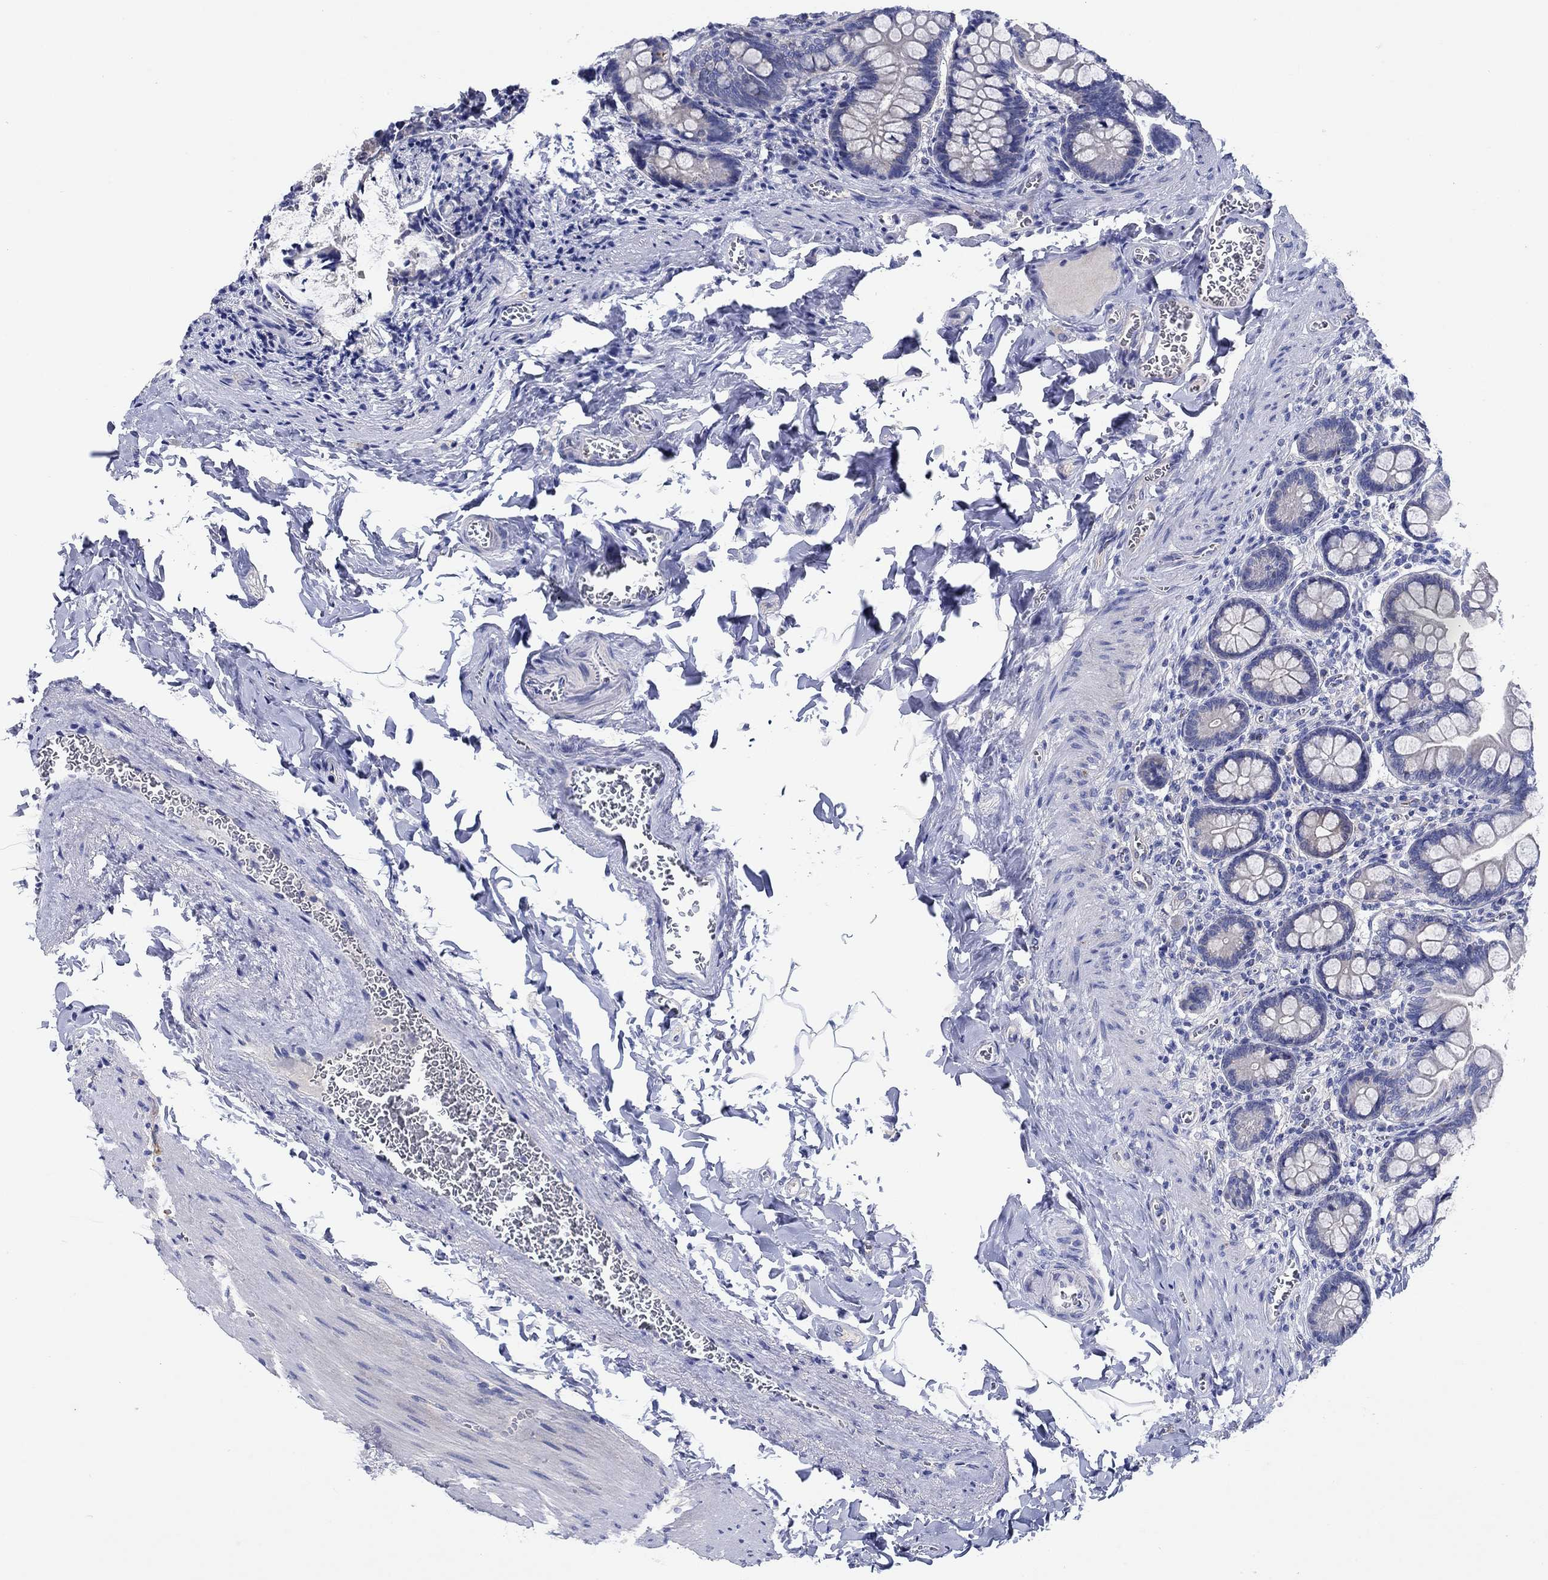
{"staining": {"intensity": "negative", "quantity": "none", "location": "none"}, "tissue": "small intestine", "cell_type": "Glandular cells", "image_type": "normal", "snomed": [{"axis": "morphology", "description": "Normal tissue, NOS"}, {"axis": "topography", "description": "Small intestine"}], "caption": "High magnification brightfield microscopy of benign small intestine stained with DAB (3,3'-diaminobenzidine) (brown) and counterstained with hematoxylin (blue): glandular cells show no significant staining. The staining is performed using DAB (3,3'-diaminobenzidine) brown chromogen with nuclei counter-stained in using hematoxylin.", "gene": "ENSG00000251537", "patient": {"sex": "female", "age": 56}}